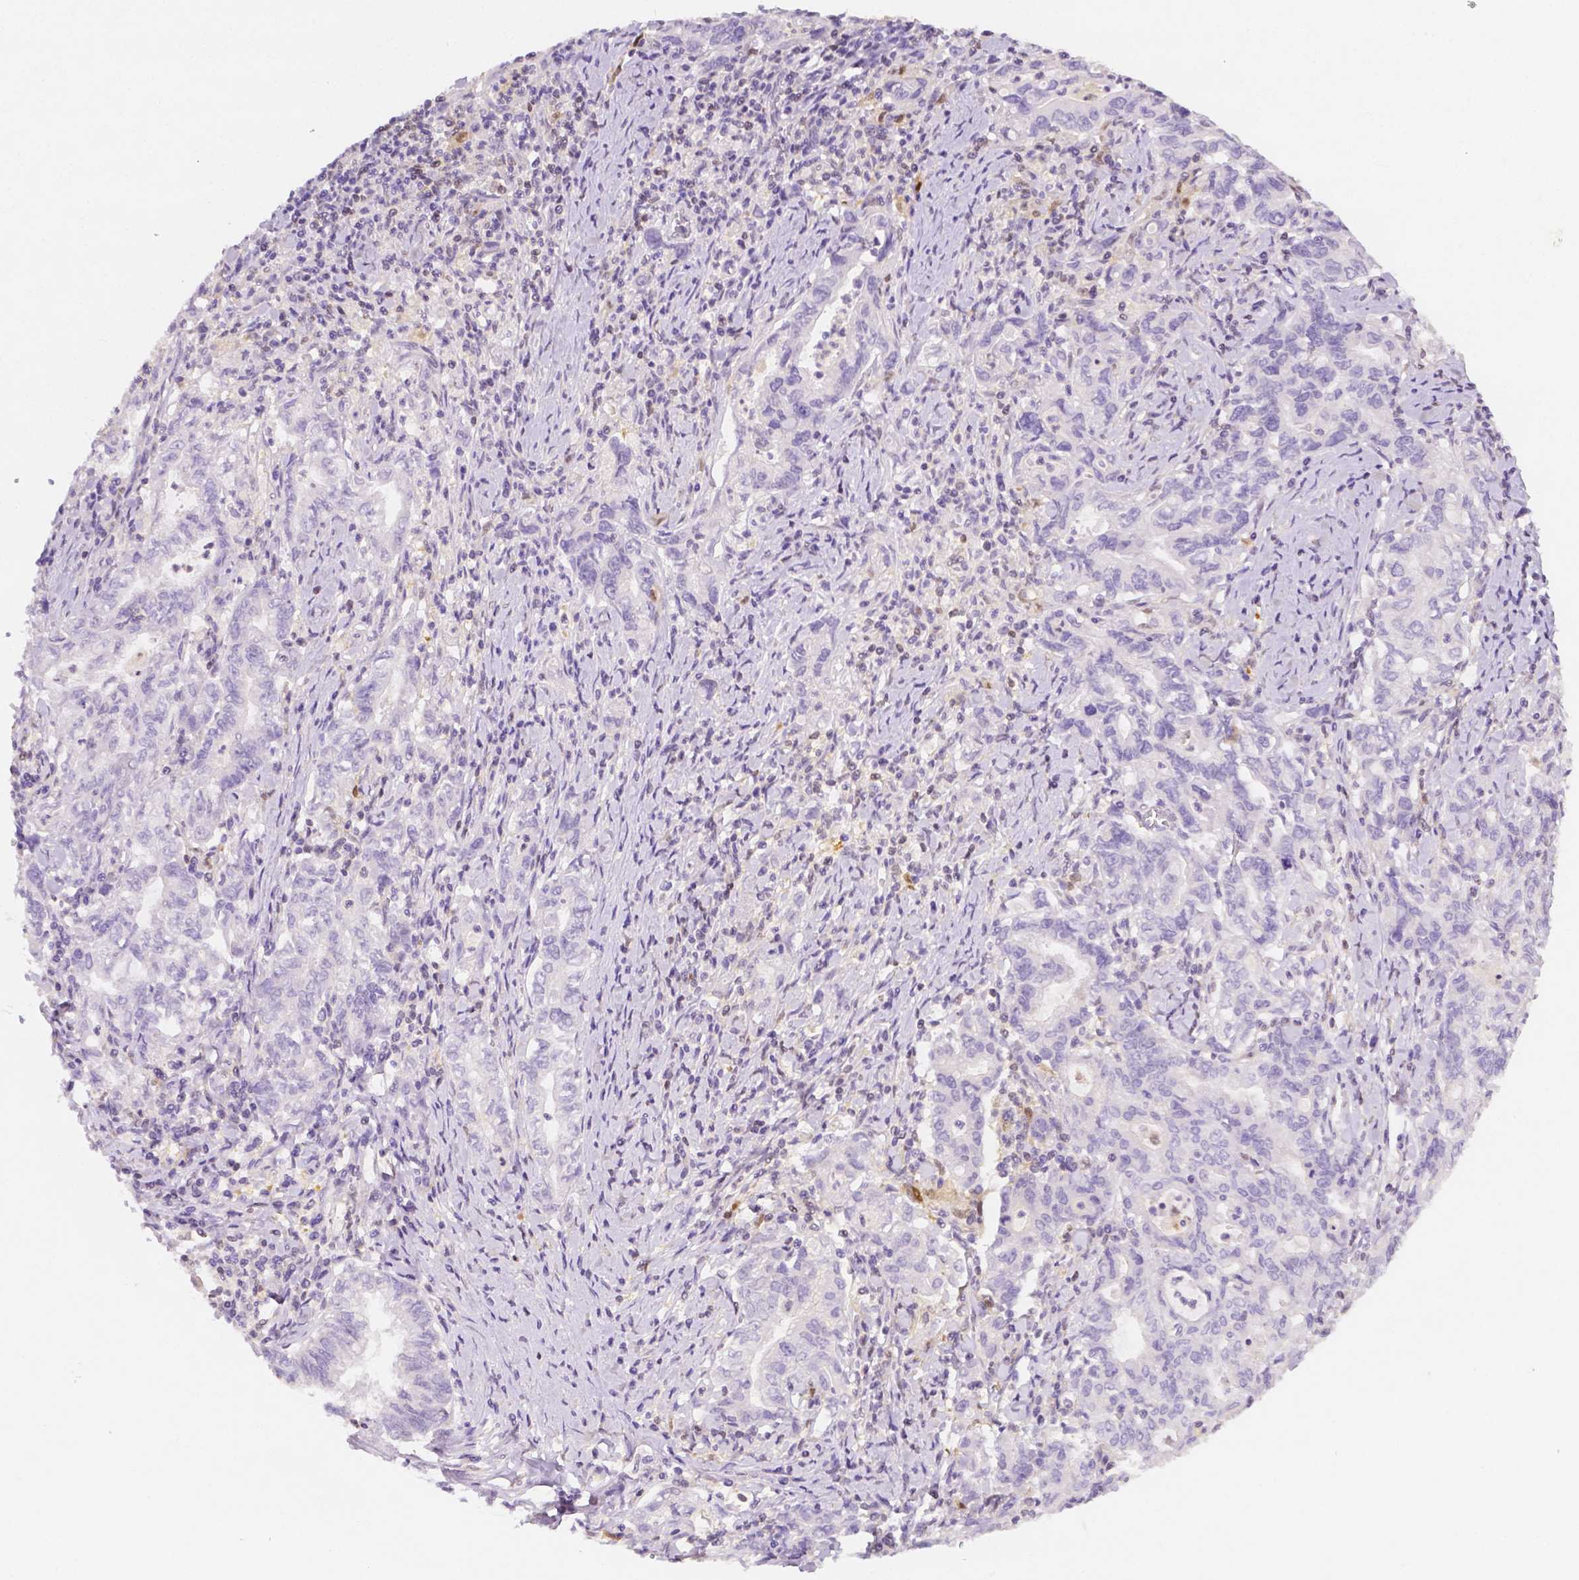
{"staining": {"intensity": "negative", "quantity": "none", "location": "none"}, "tissue": "stomach cancer", "cell_type": "Tumor cells", "image_type": "cancer", "snomed": [{"axis": "morphology", "description": "Adenocarcinoma, NOS"}, {"axis": "topography", "description": "Stomach, upper"}], "caption": "A high-resolution image shows IHC staining of adenocarcinoma (stomach), which demonstrates no significant positivity in tumor cells.", "gene": "SGTB", "patient": {"sex": "female", "age": 79}}